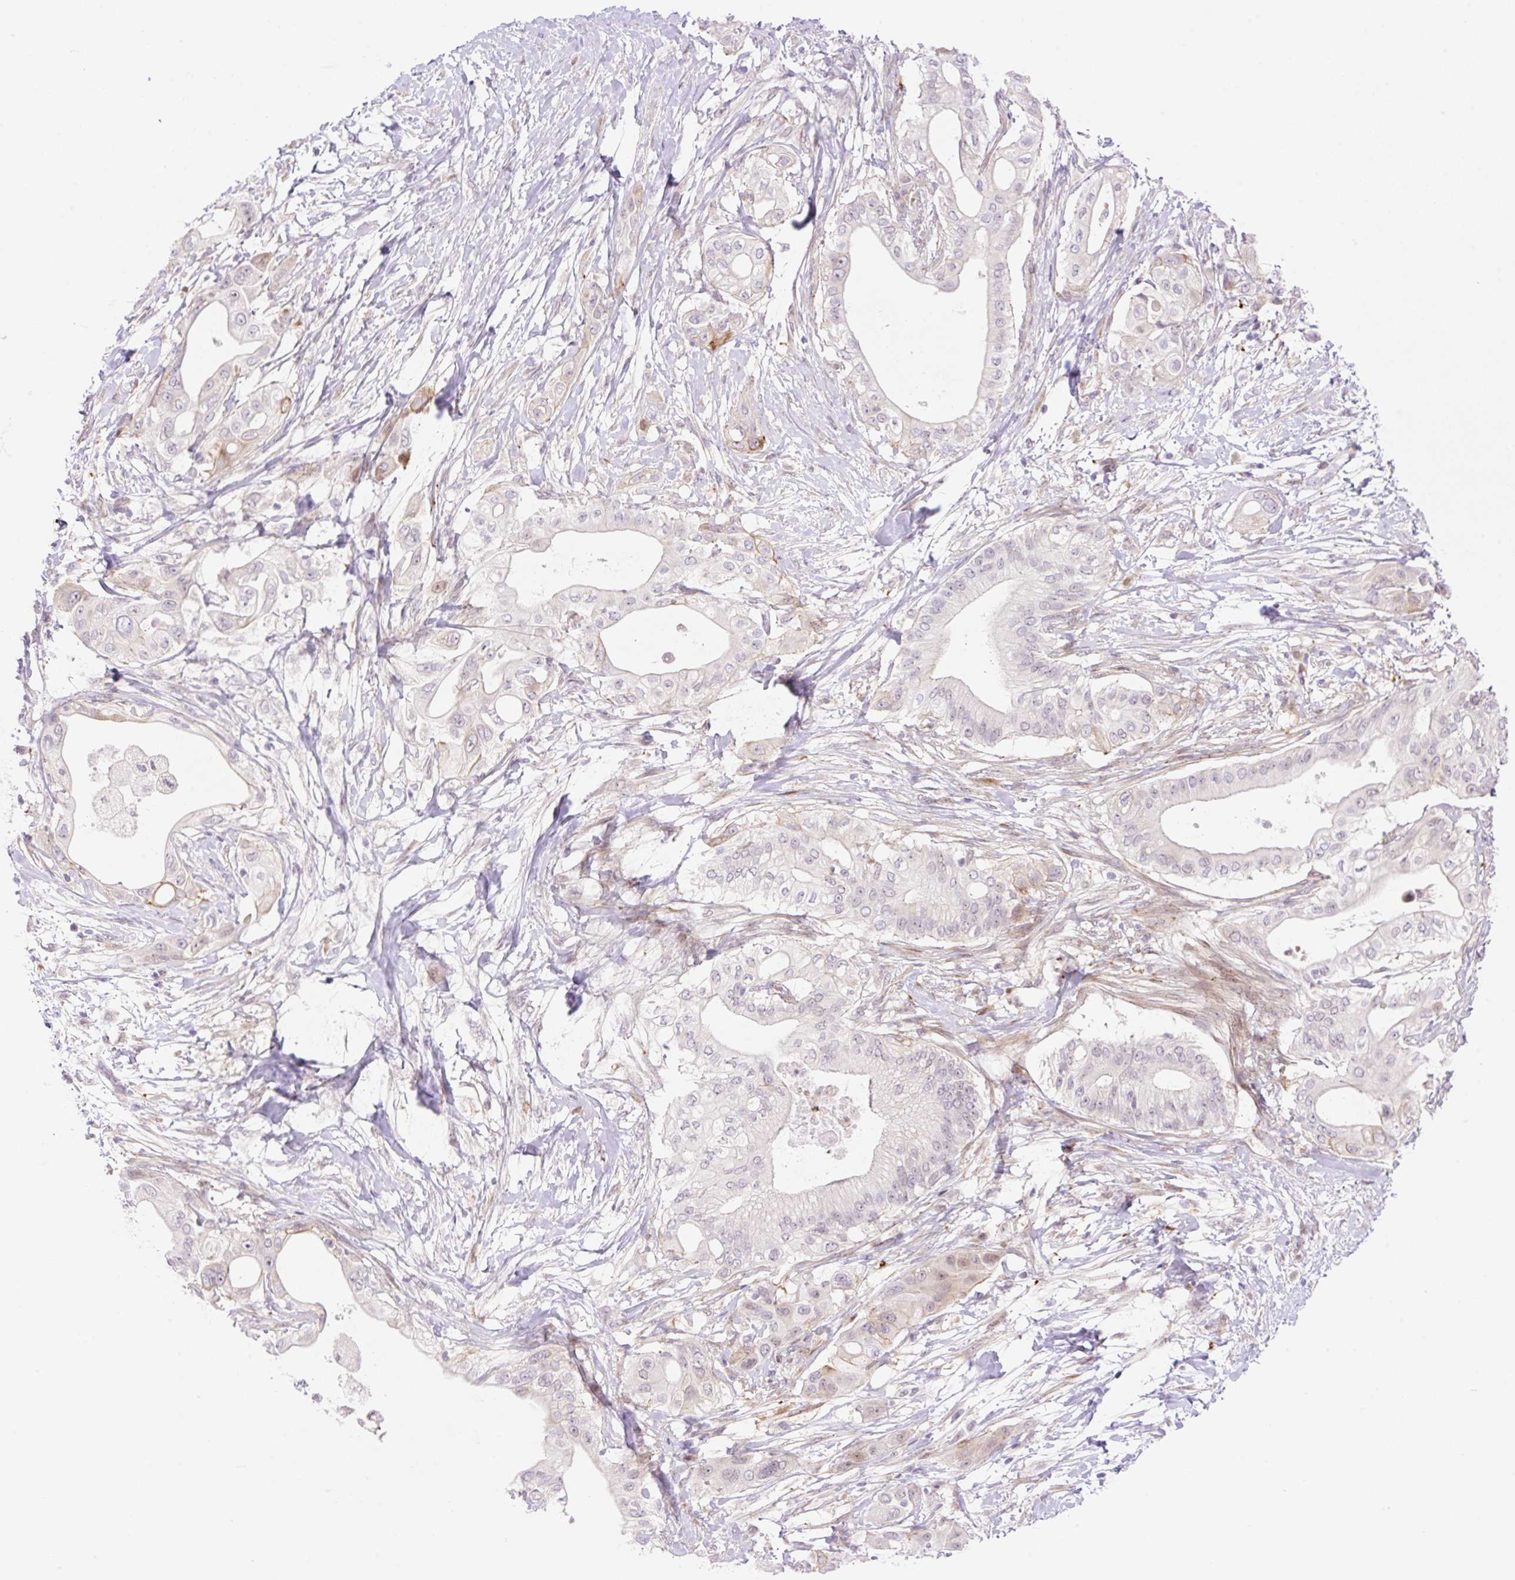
{"staining": {"intensity": "negative", "quantity": "none", "location": "none"}, "tissue": "pancreatic cancer", "cell_type": "Tumor cells", "image_type": "cancer", "snomed": [{"axis": "morphology", "description": "Adenocarcinoma, NOS"}, {"axis": "topography", "description": "Pancreas"}], "caption": "This is an IHC image of pancreatic cancer. There is no positivity in tumor cells.", "gene": "ZFP41", "patient": {"sex": "male", "age": 68}}